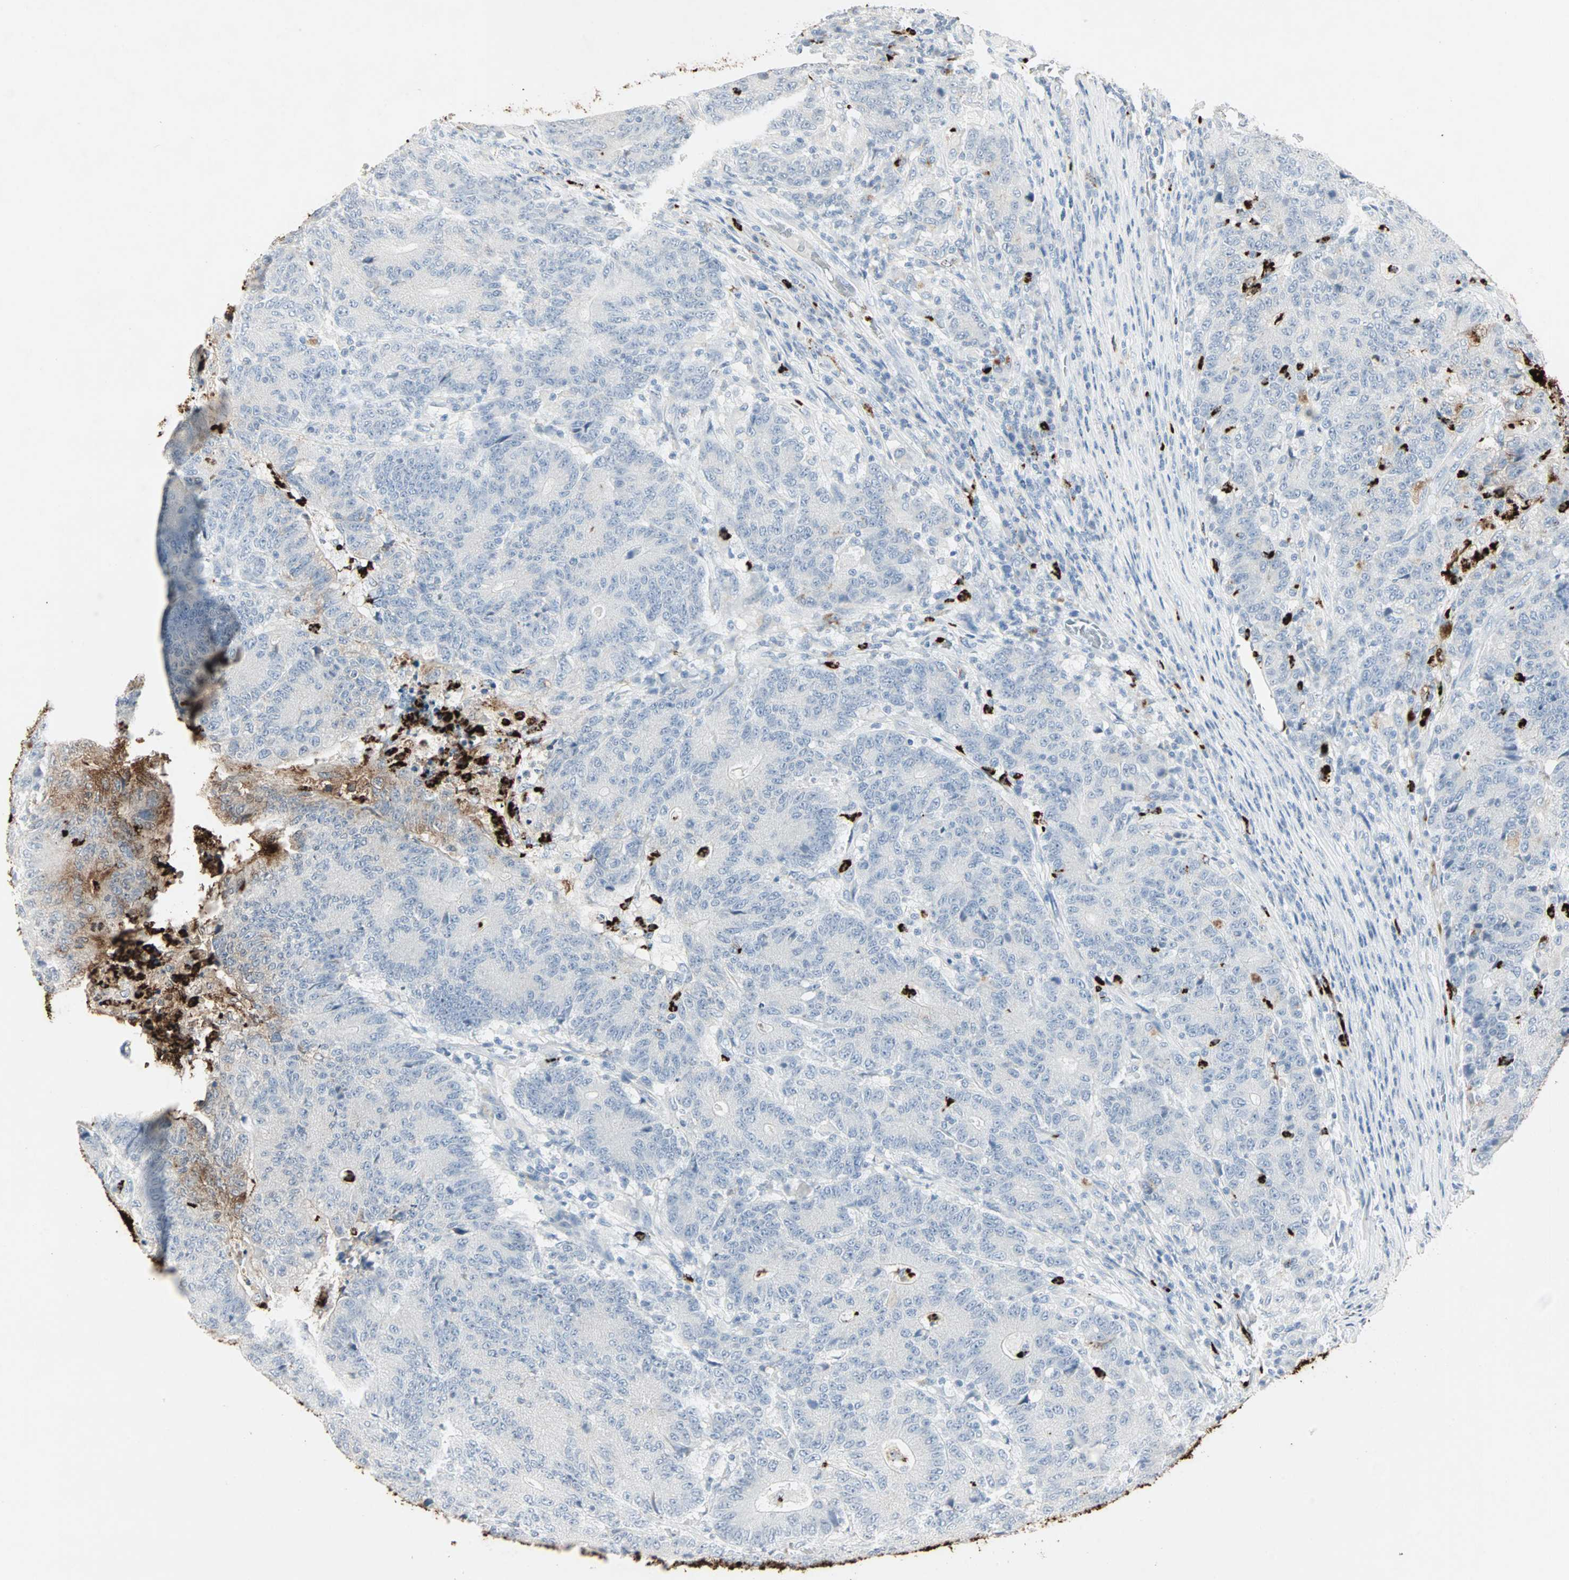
{"staining": {"intensity": "moderate", "quantity": "<25%", "location": "cytoplasmic/membranous"}, "tissue": "colorectal cancer", "cell_type": "Tumor cells", "image_type": "cancer", "snomed": [{"axis": "morphology", "description": "Normal tissue, NOS"}, {"axis": "morphology", "description": "Adenocarcinoma, NOS"}, {"axis": "topography", "description": "Colon"}], "caption": "Immunohistochemistry (IHC) histopathology image of colorectal adenocarcinoma stained for a protein (brown), which displays low levels of moderate cytoplasmic/membranous expression in about <25% of tumor cells.", "gene": "CEACAM6", "patient": {"sex": "female", "age": 75}}